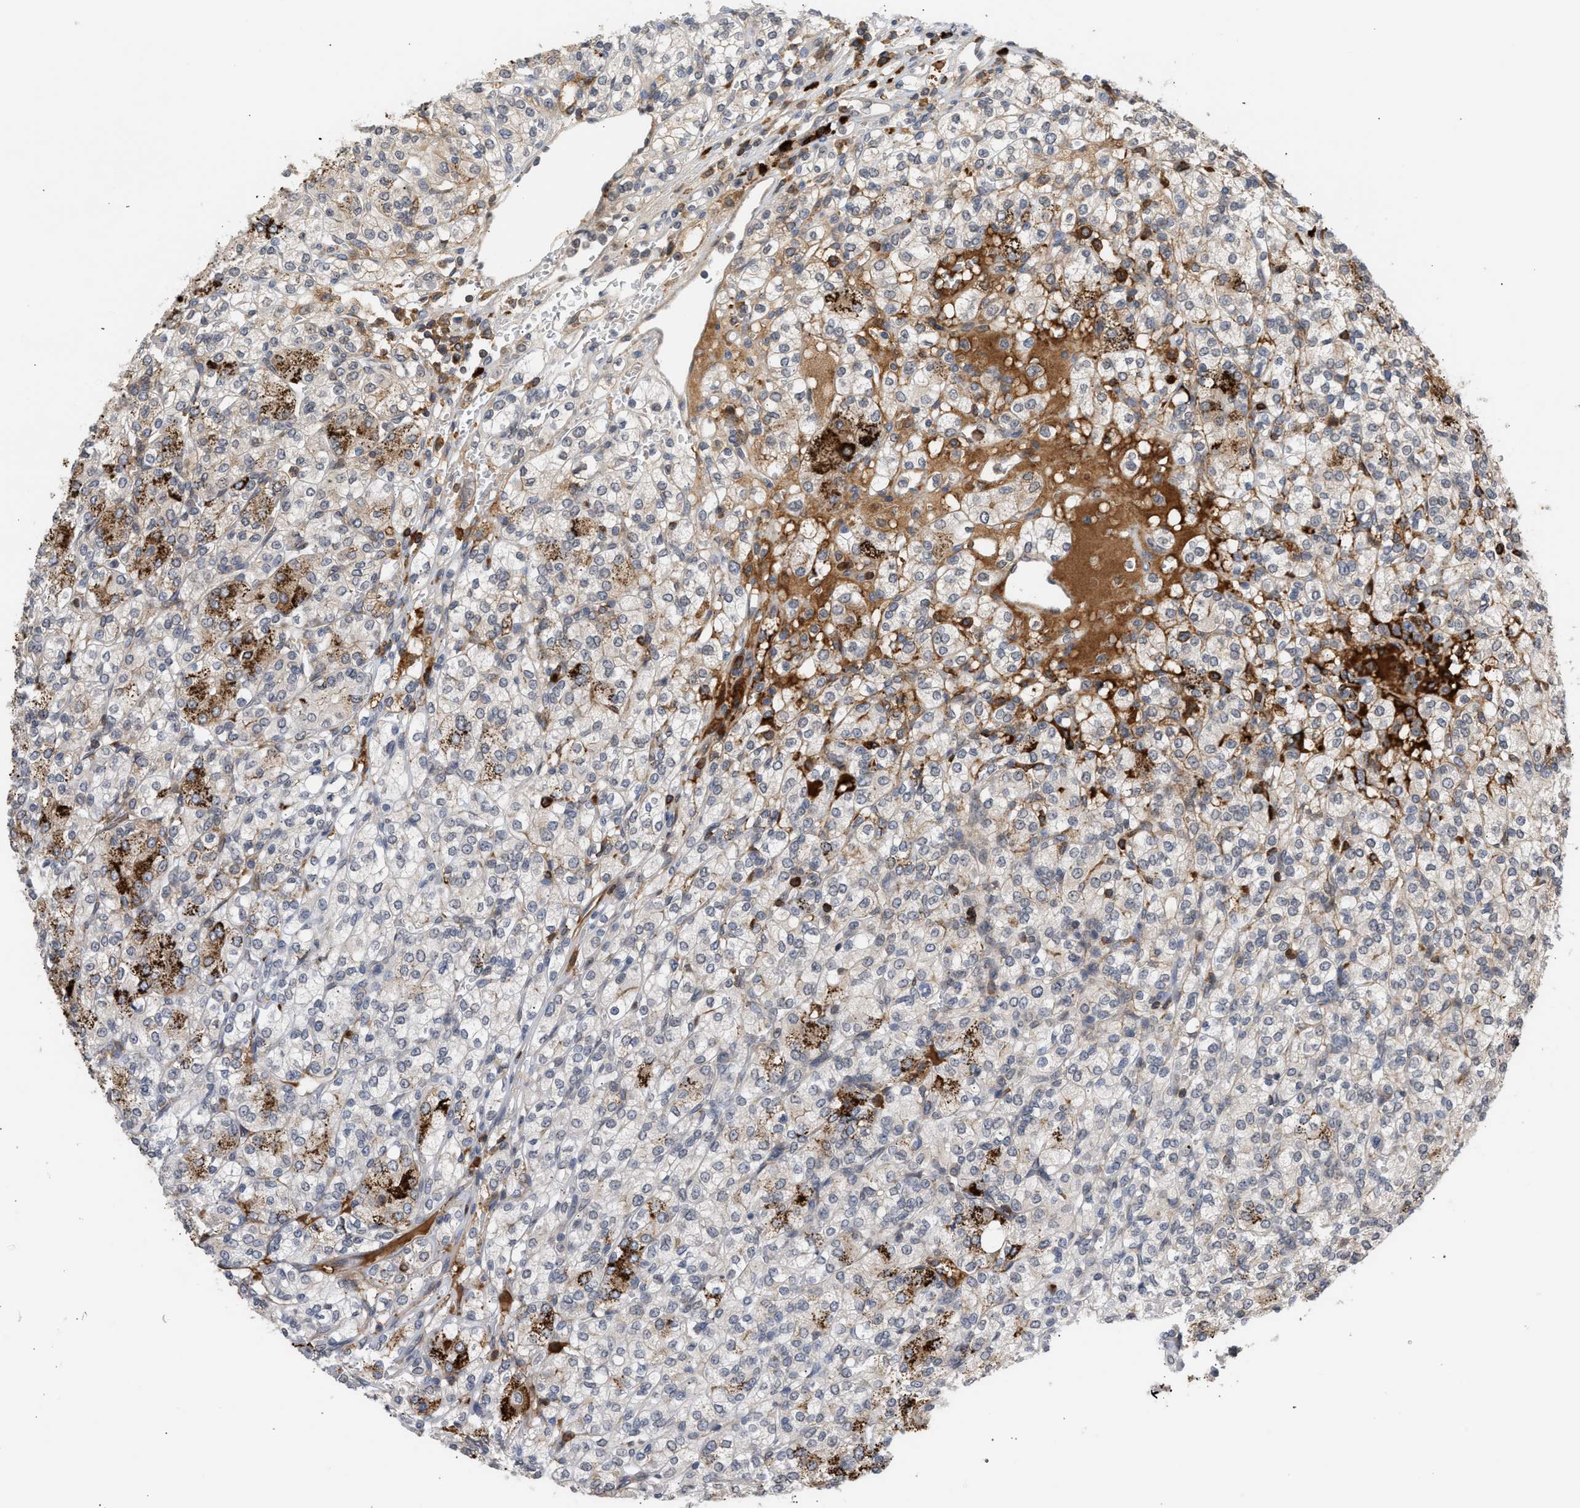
{"staining": {"intensity": "strong", "quantity": "<25%", "location": "cytoplasmic/membranous"}, "tissue": "renal cancer", "cell_type": "Tumor cells", "image_type": "cancer", "snomed": [{"axis": "morphology", "description": "Adenocarcinoma, NOS"}, {"axis": "topography", "description": "Kidney"}], "caption": "About <25% of tumor cells in renal cancer (adenocarcinoma) reveal strong cytoplasmic/membranous protein expression as visualized by brown immunohistochemical staining.", "gene": "NUP62", "patient": {"sex": "male", "age": 77}}